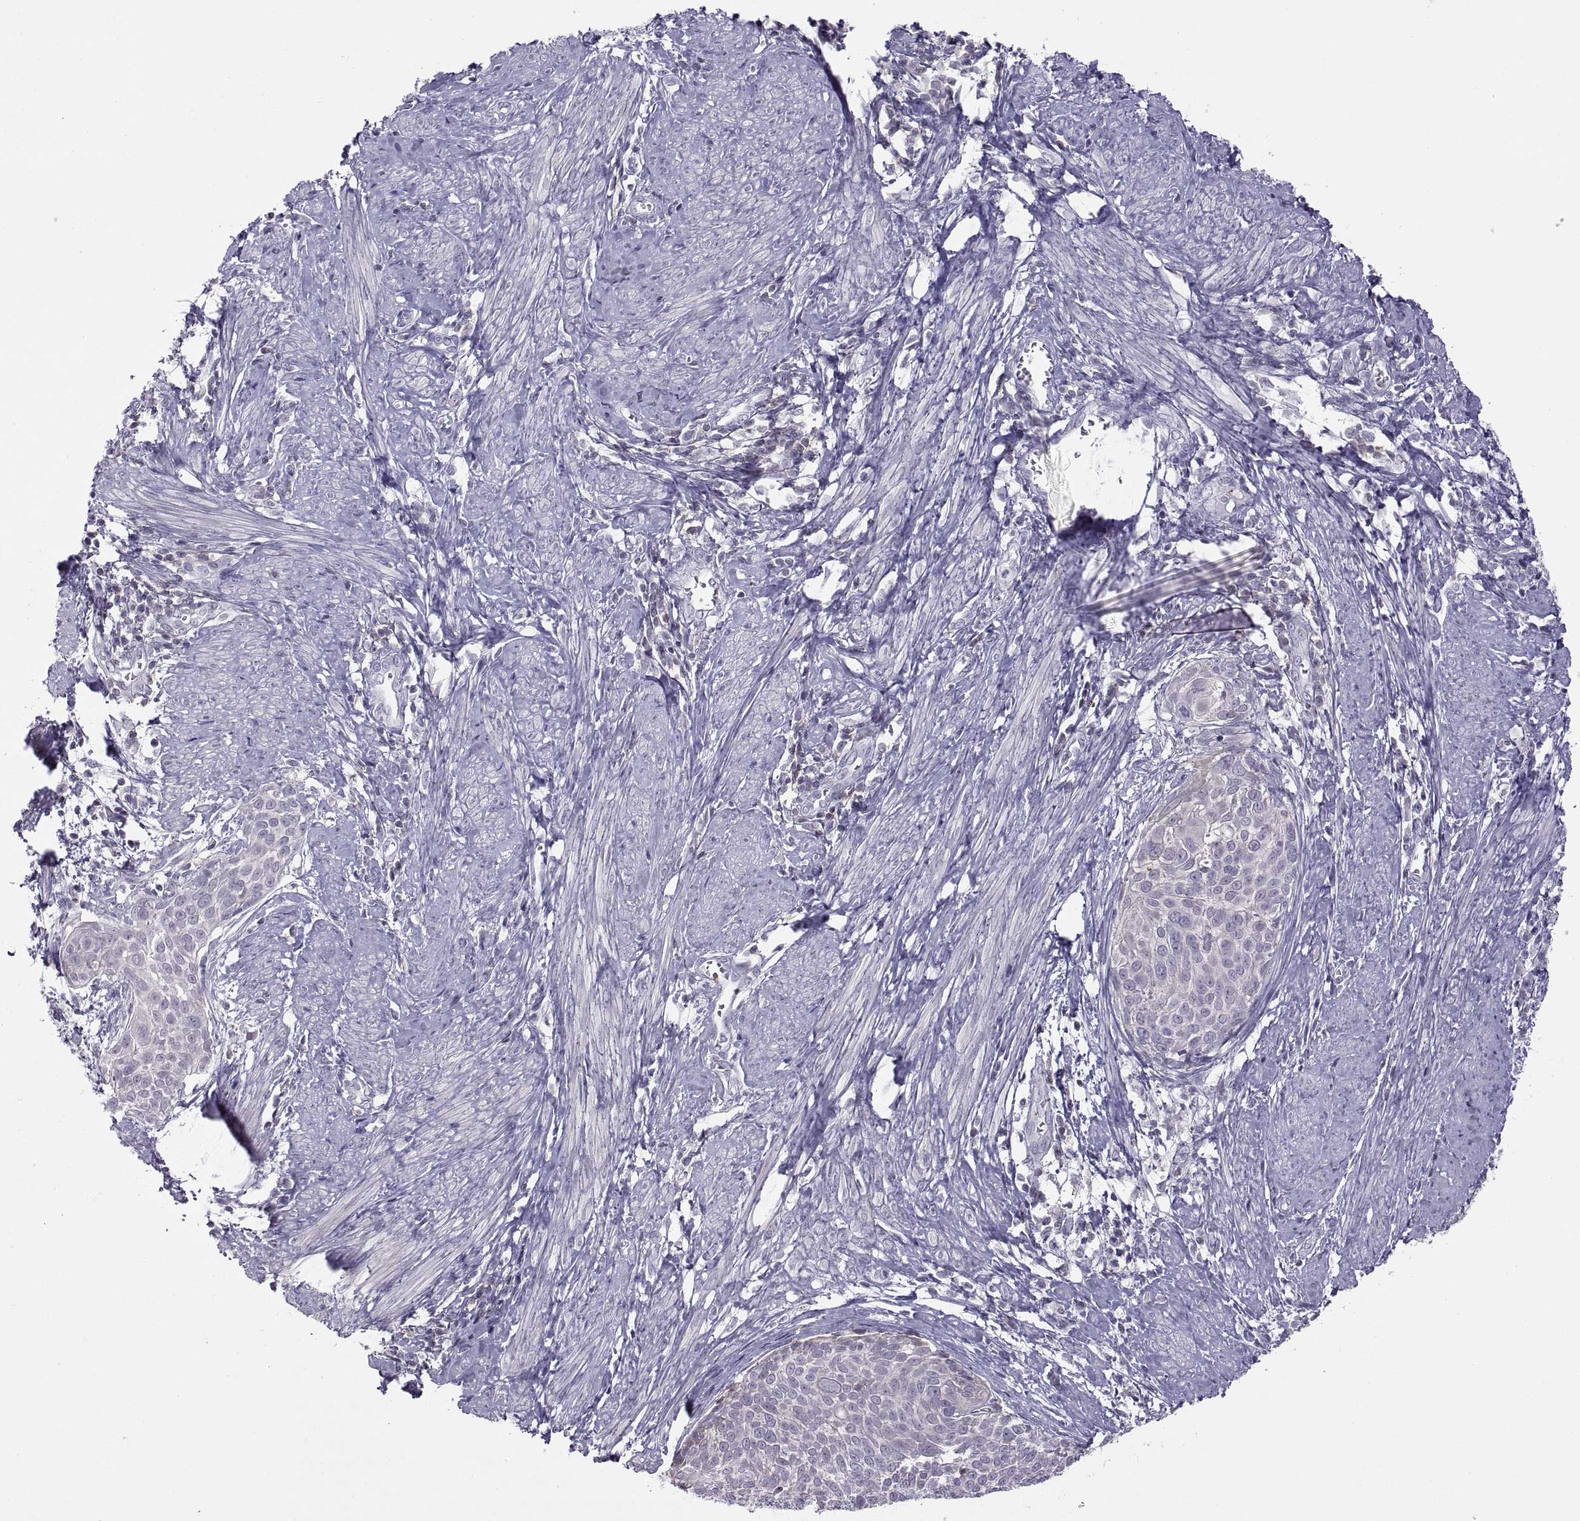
{"staining": {"intensity": "negative", "quantity": "none", "location": "none"}, "tissue": "cervical cancer", "cell_type": "Tumor cells", "image_type": "cancer", "snomed": [{"axis": "morphology", "description": "Squamous cell carcinoma, NOS"}, {"axis": "topography", "description": "Cervix"}], "caption": "Tumor cells are negative for brown protein staining in squamous cell carcinoma (cervical).", "gene": "TTC21A", "patient": {"sex": "female", "age": 39}}